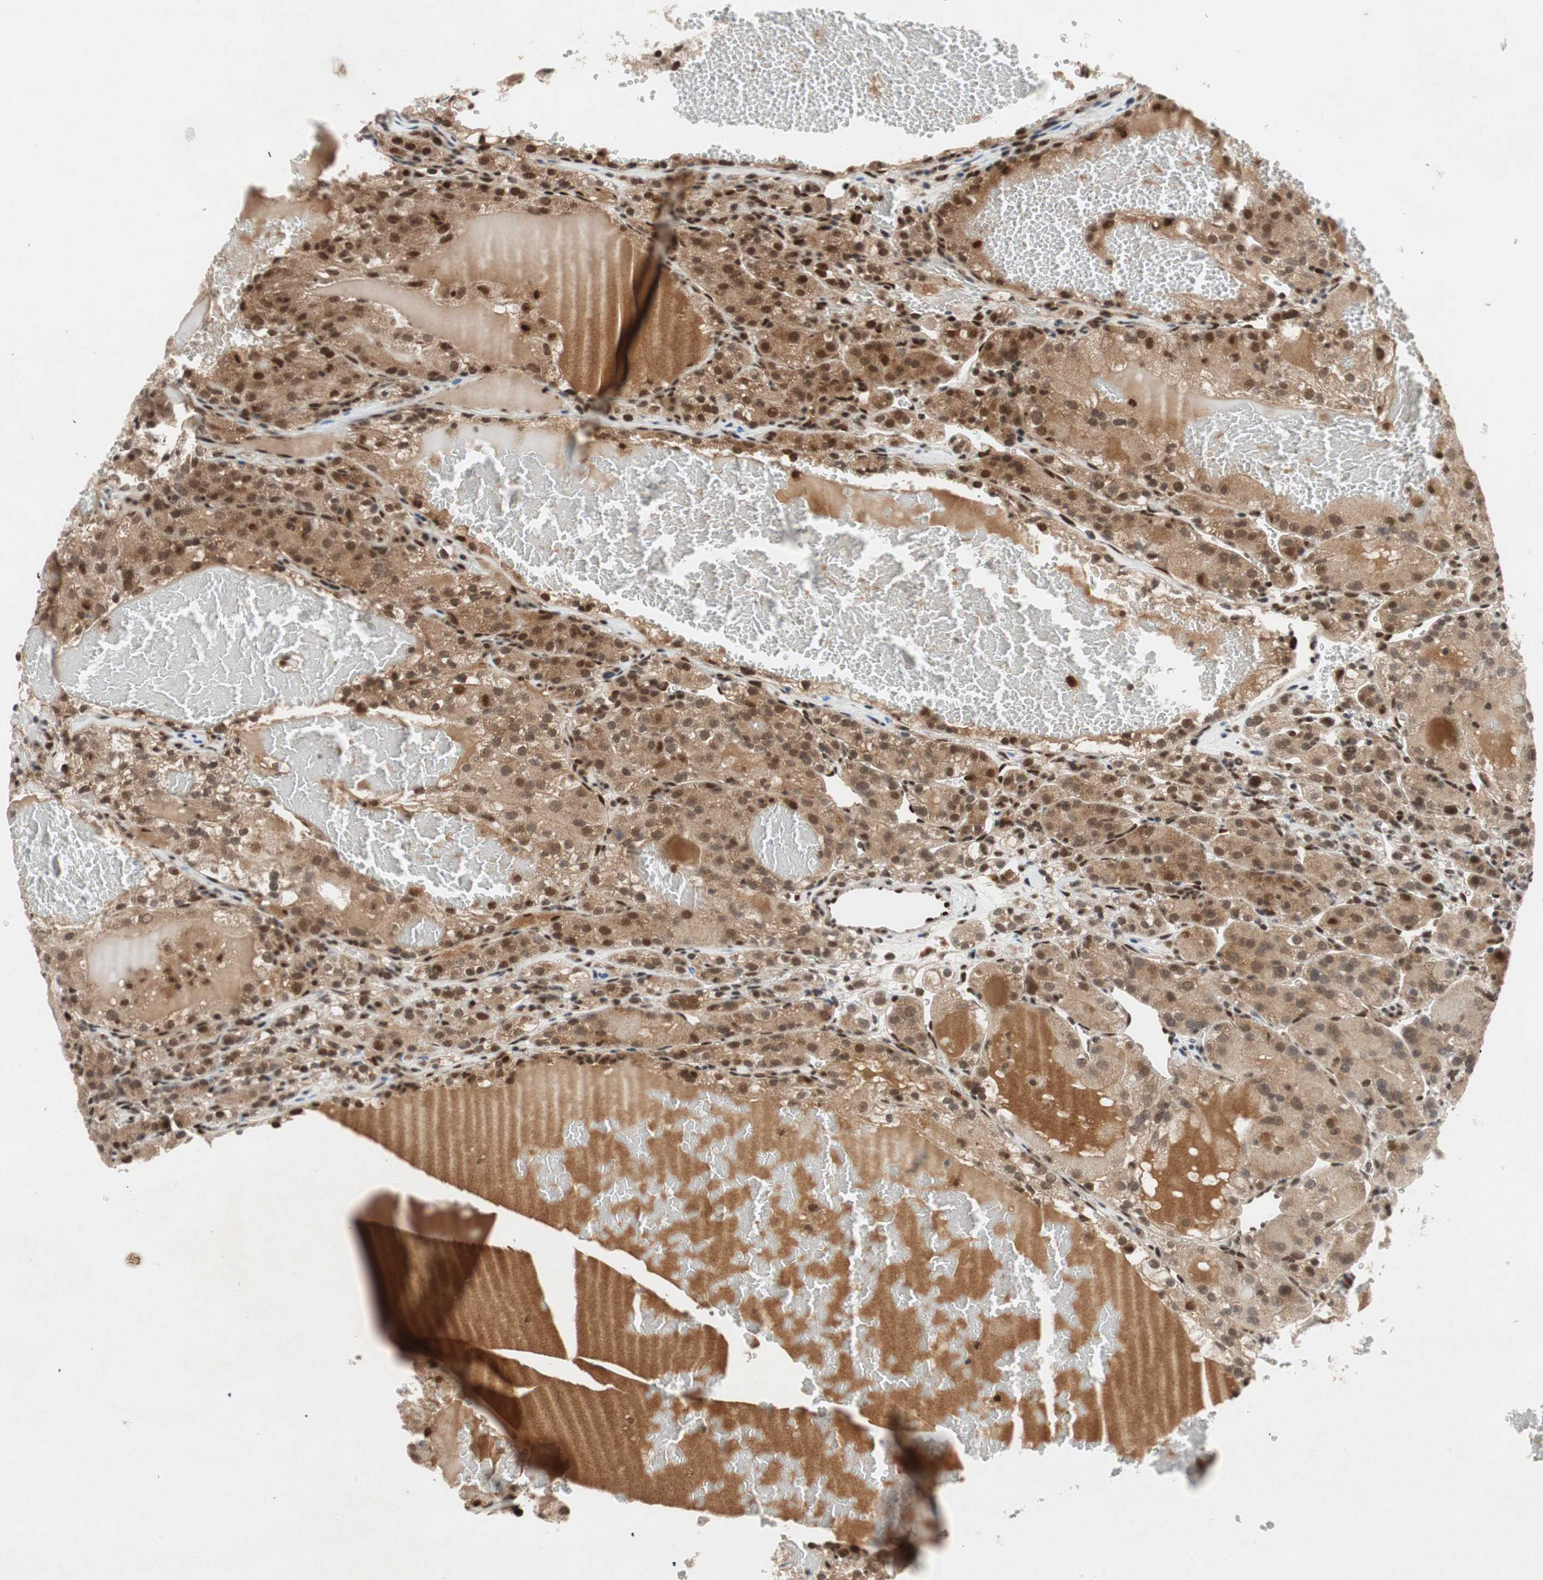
{"staining": {"intensity": "moderate", "quantity": ">75%", "location": "cytoplasmic/membranous,nuclear"}, "tissue": "renal cancer", "cell_type": "Tumor cells", "image_type": "cancer", "snomed": [{"axis": "morphology", "description": "Normal tissue, NOS"}, {"axis": "morphology", "description": "Adenocarcinoma, NOS"}, {"axis": "topography", "description": "Kidney"}], "caption": "A histopathology image of adenocarcinoma (renal) stained for a protein displays moderate cytoplasmic/membranous and nuclear brown staining in tumor cells.", "gene": "TCF12", "patient": {"sex": "male", "age": 61}}